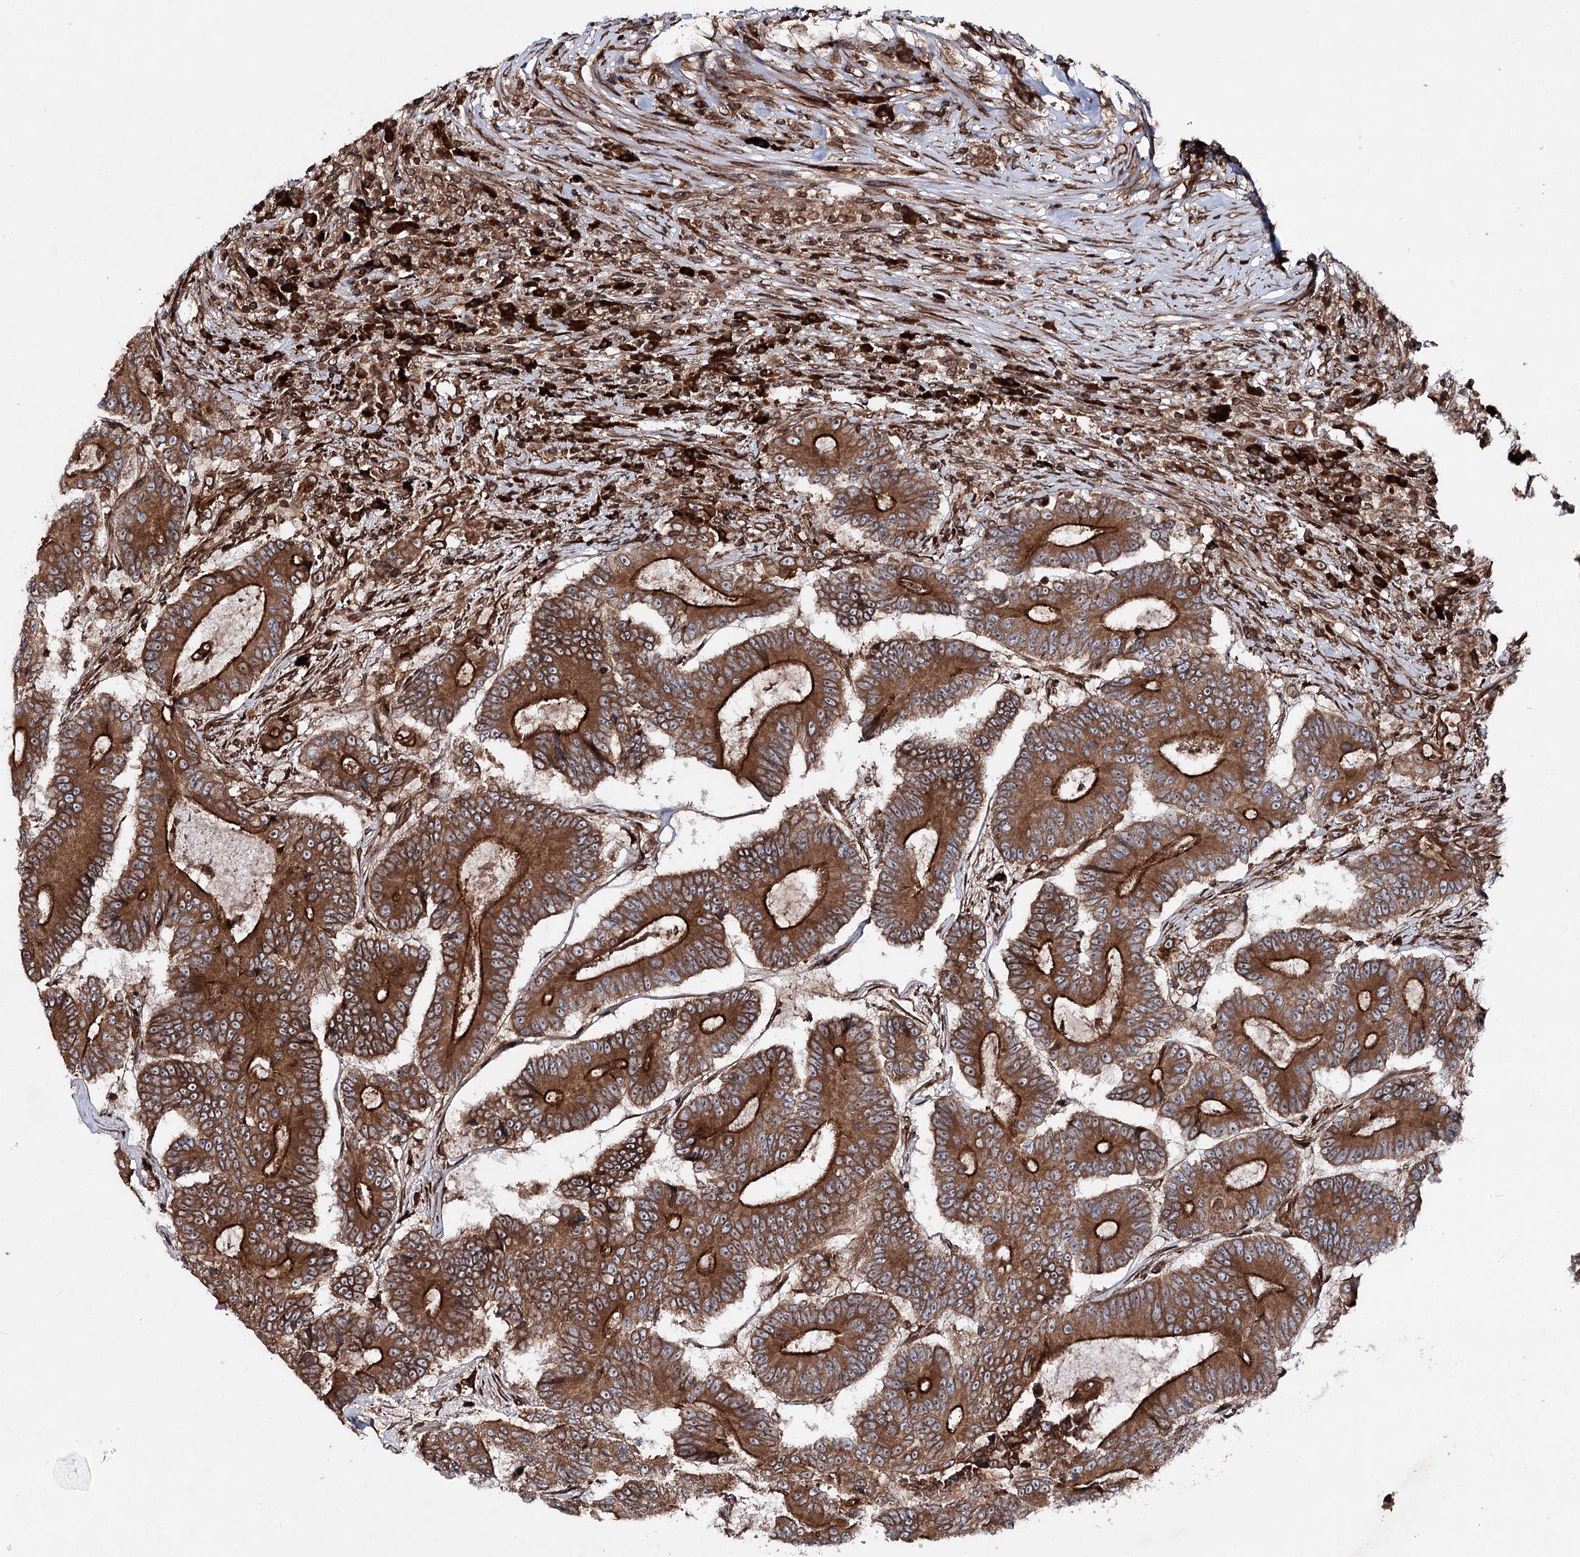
{"staining": {"intensity": "strong", "quantity": ">75%", "location": "cytoplasmic/membranous"}, "tissue": "colorectal cancer", "cell_type": "Tumor cells", "image_type": "cancer", "snomed": [{"axis": "morphology", "description": "Adenocarcinoma, NOS"}, {"axis": "topography", "description": "Colon"}], "caption": "Colorectal cancer stained with a brown dye displays strong cytoplasmic/membranous positive staining in approximately >75% of tumor cells.", "gene": "FGFR1OP2", "patient": {"sex": "male", "age": 83}}